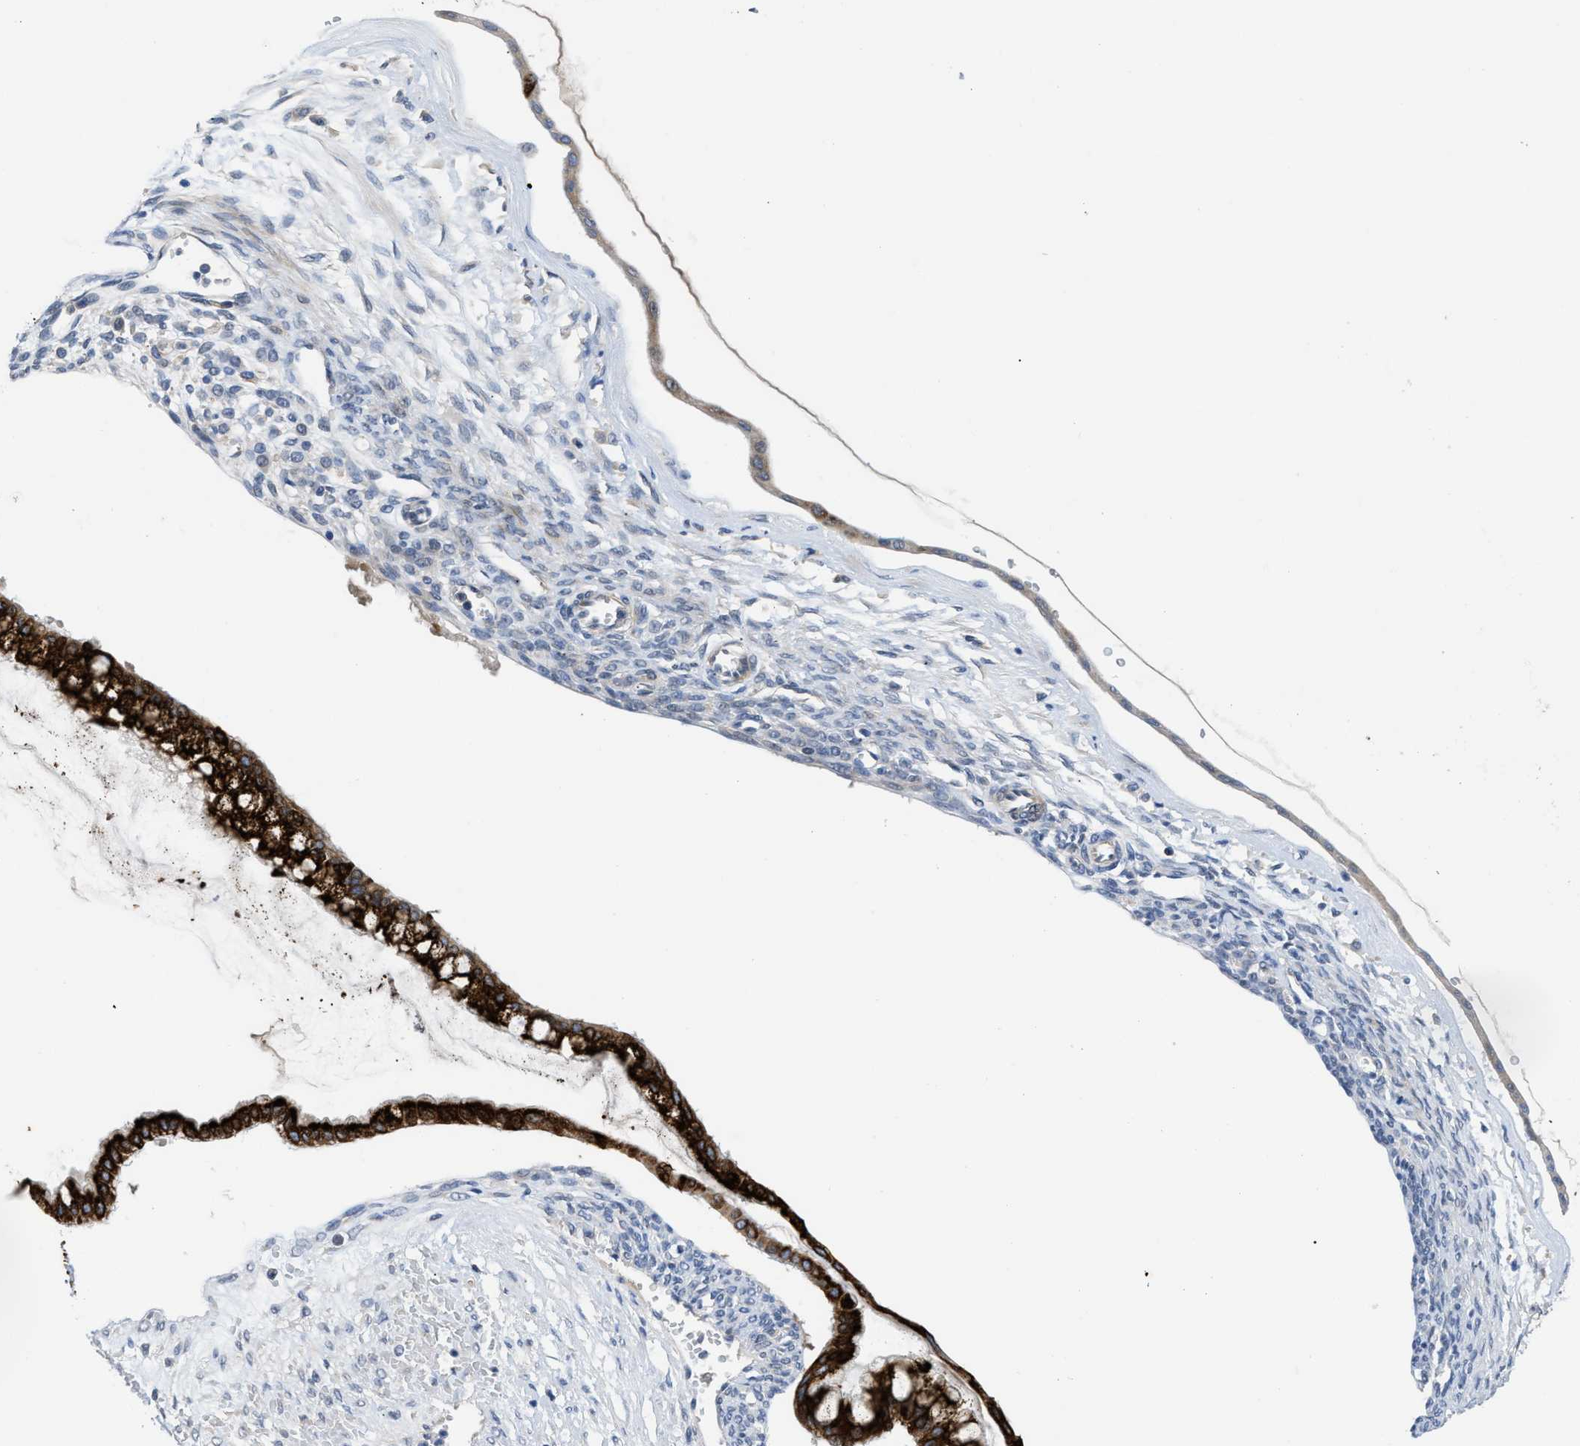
{"staining": {"intensity": "strong", "quantity": ">75%", "location": "cytoplasmic/membranous"}, "tissue": "ovarian cancer", "cell_type": "Tumor cells", "image_type": "cancer", "snomed": [{"axis": "morphology", "description": "Cystadenocarcinoma, mucinous, NOS"}, {"axis": "topography", "description": "Ovary"}], "caption": "High-power microscopy captured an immunohistochemistry histopathology image of ovarian cancer, revealing strong cytoplasmic/membranous staining in approximately >75% of tumor cells.", "gene": "OR9K2", "patient": {"sex": "female", "age": 73}}